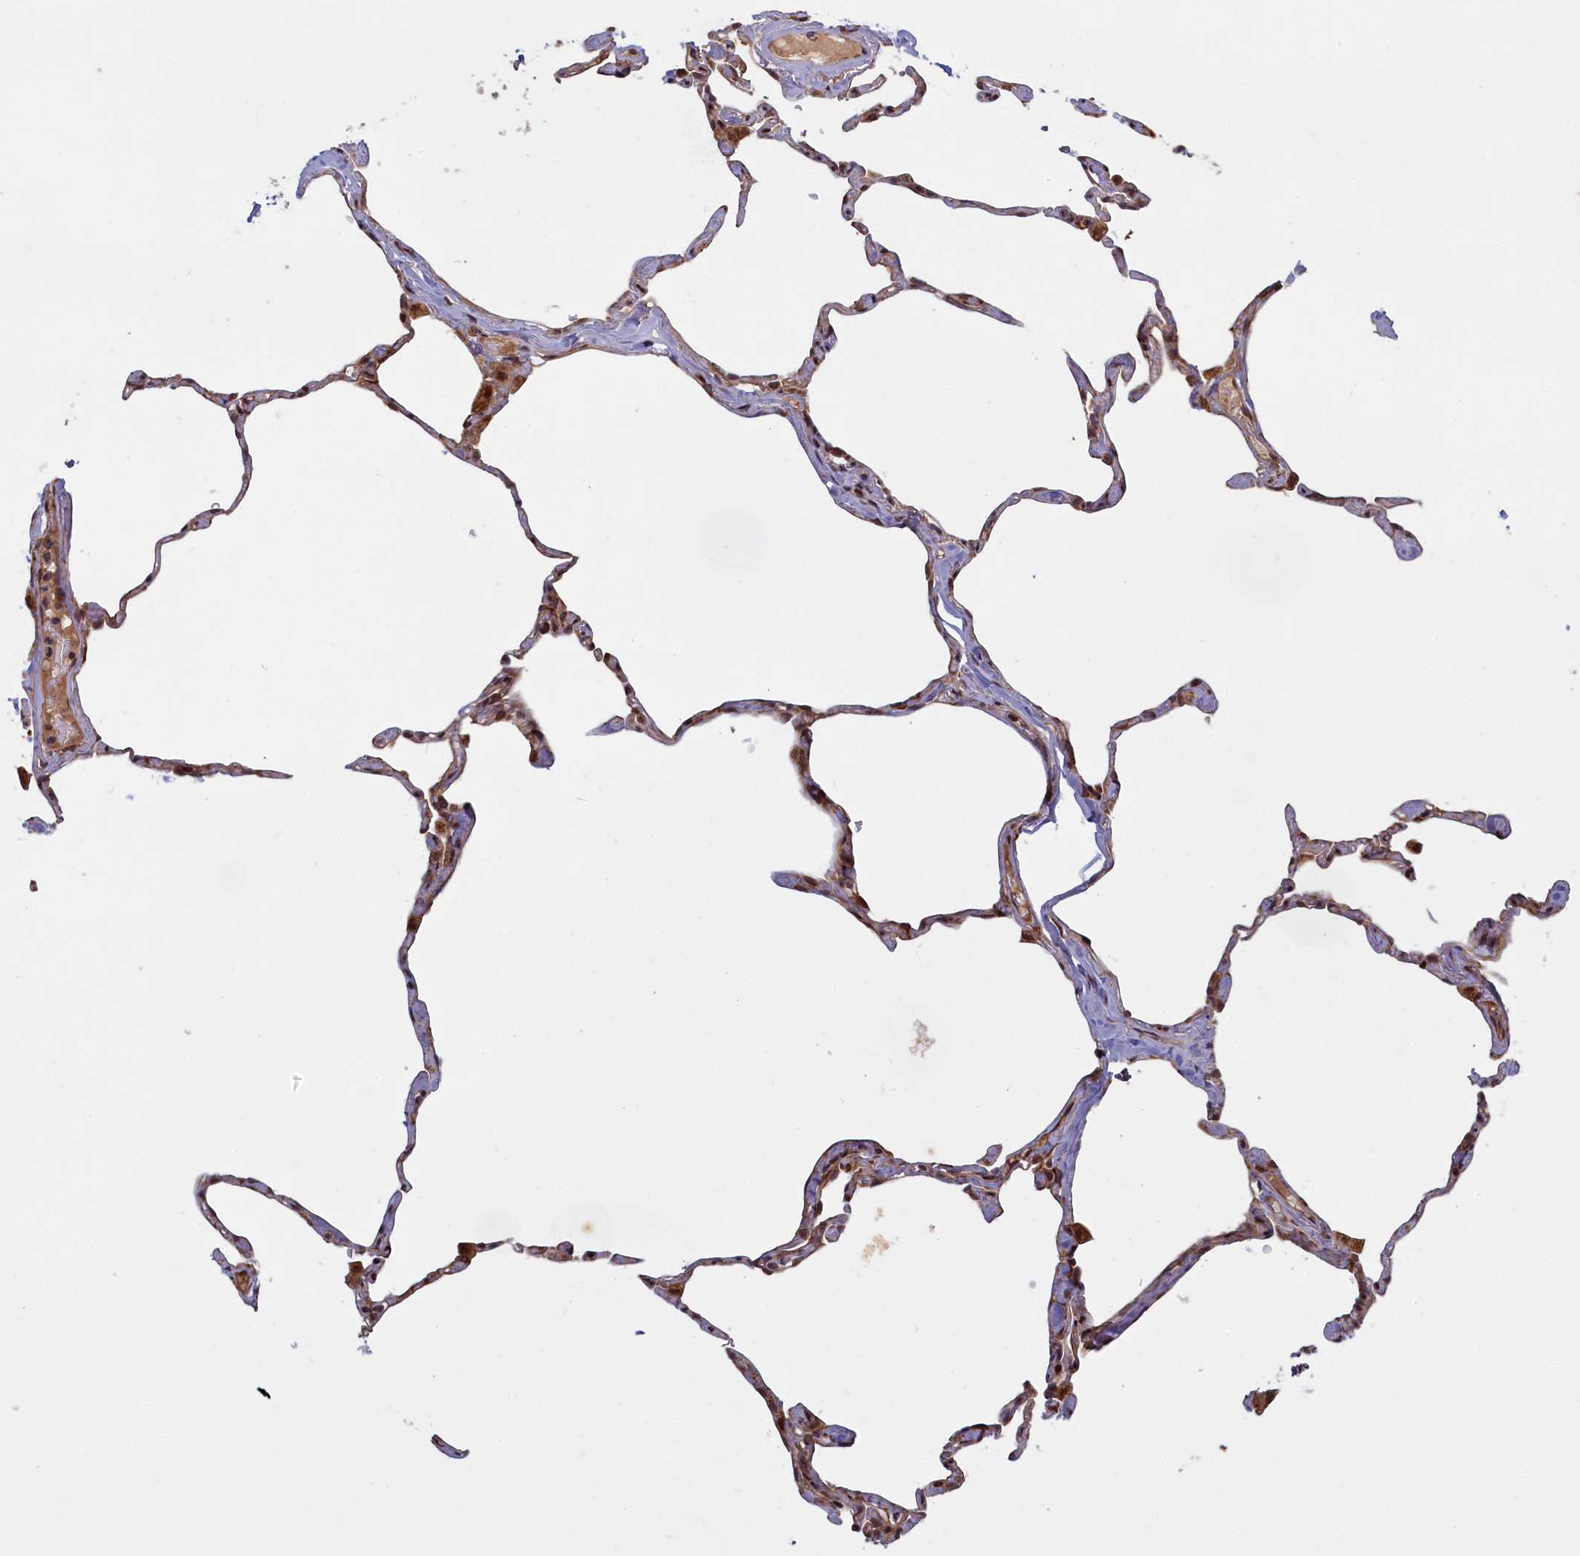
{"staining": {"intensity": "weak", "quantity": "<25%", "location": "cytoplasmic/membranous"}, "tissue": "lung", "cell_type": "Alveolar cells", "image_type": "normal", "snomed": [{"axis": "morphology", "description": "Normal tissue, NOS"}, {"axis": "topography", "description": "Lung"}], "caption": "Alveolar cells are negative for brown protein staining in benign lung.", "gene": "PLA2G10", "patient": {"sex": "male", "age": 65}}